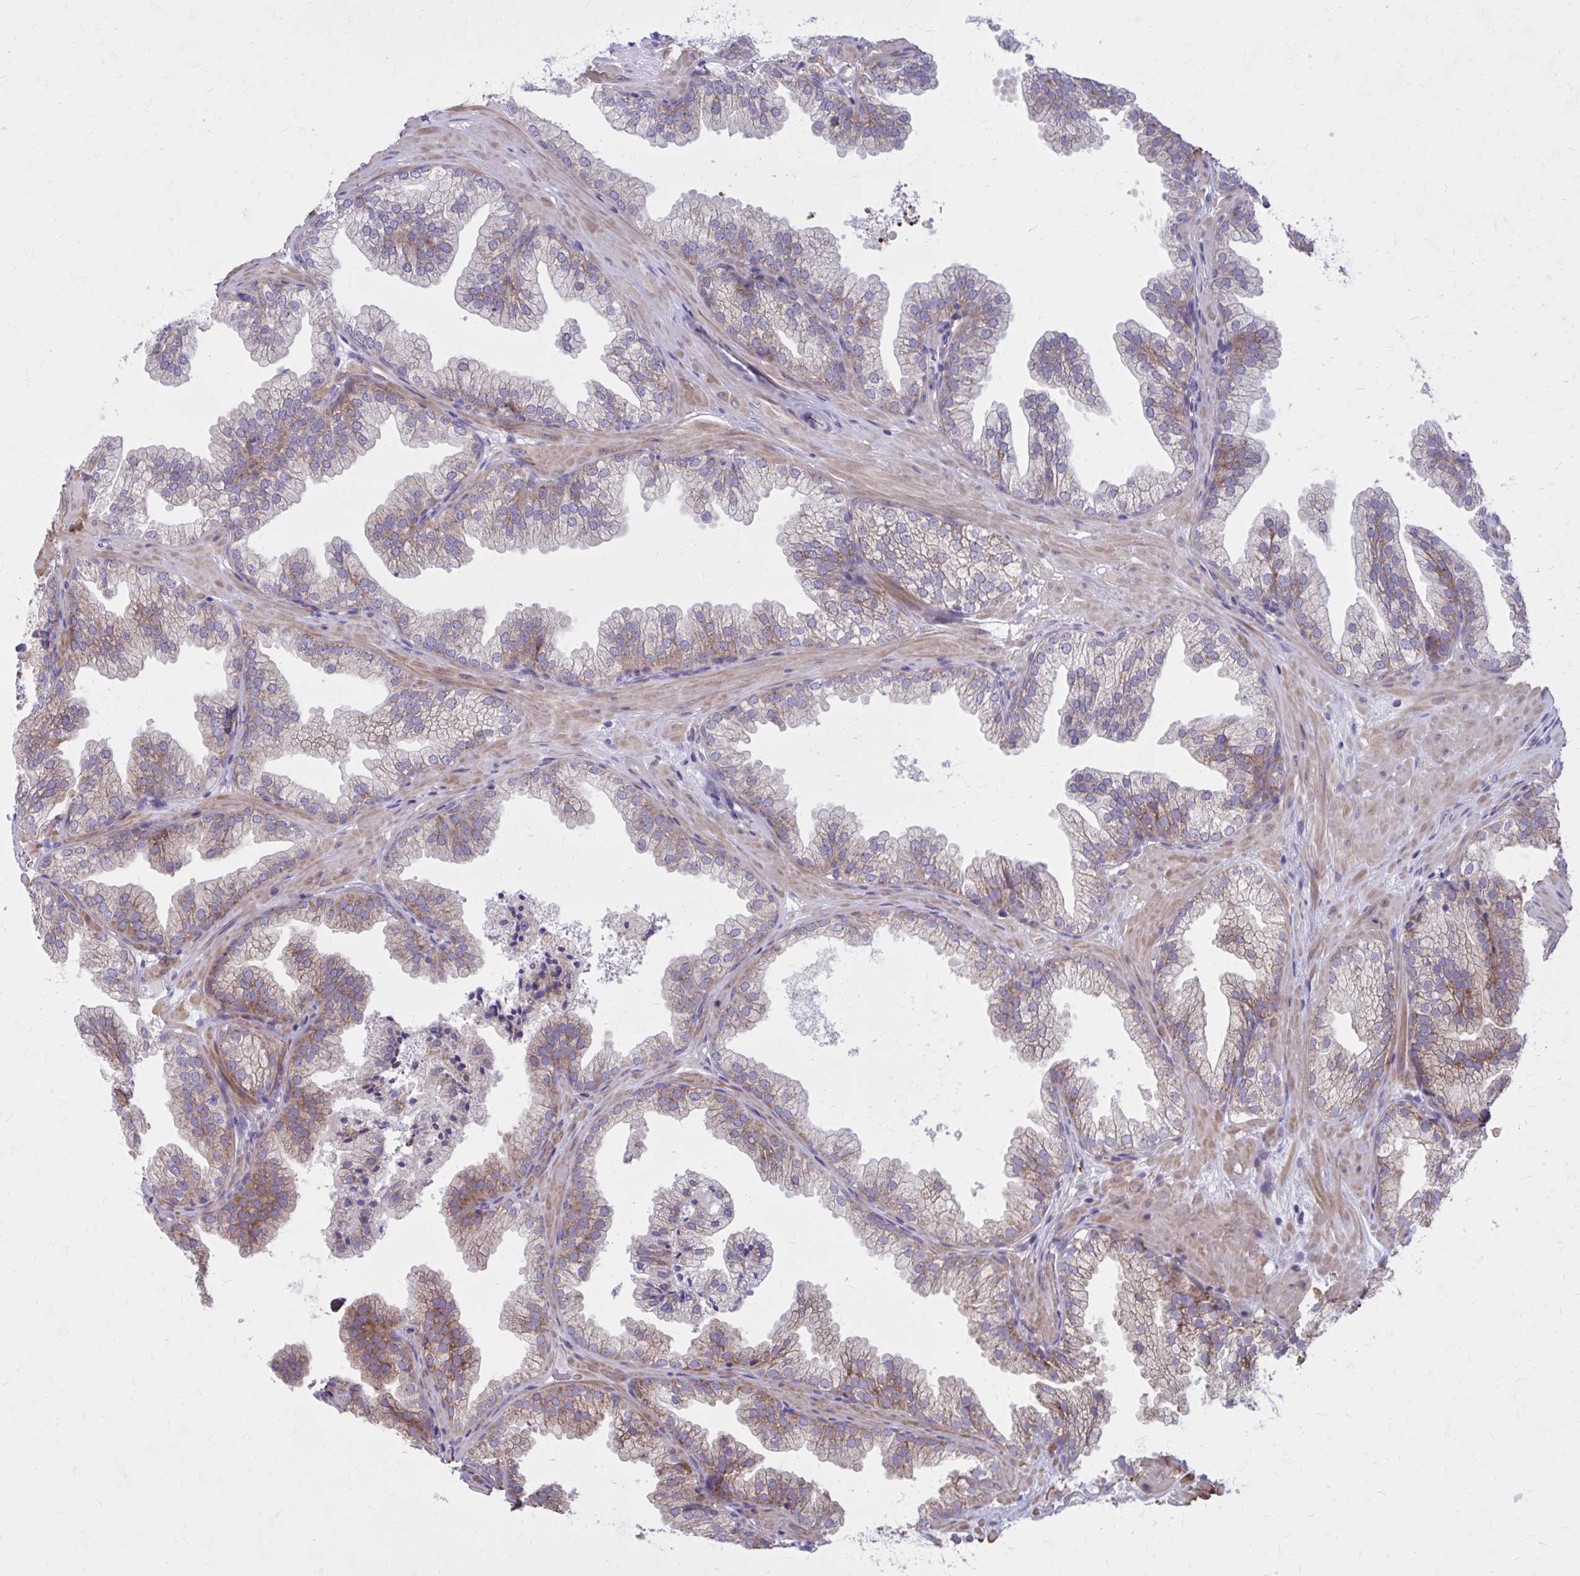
{"staining": {"intensity": "moderate", "quantity": "<25%", "location": "cytoplasmic/membranous"}, "tissue": "prostate", "cell_type": "Glandular cells", "image_type": "normal", "snomed": [{"axis": "morphology", "description": "Normal tissue, NOS"}, {"axis": "topography", "description": "Prostate"}], "caption": "Benign prostate displays moderate cytoplasmic/membranous expression in about <25% of glandular cells, visualized by immunohistochemistry. Nuclei are stained in blue.", "gene": "GIGYF2", "patient": {"sex": "male", "age": 37}}